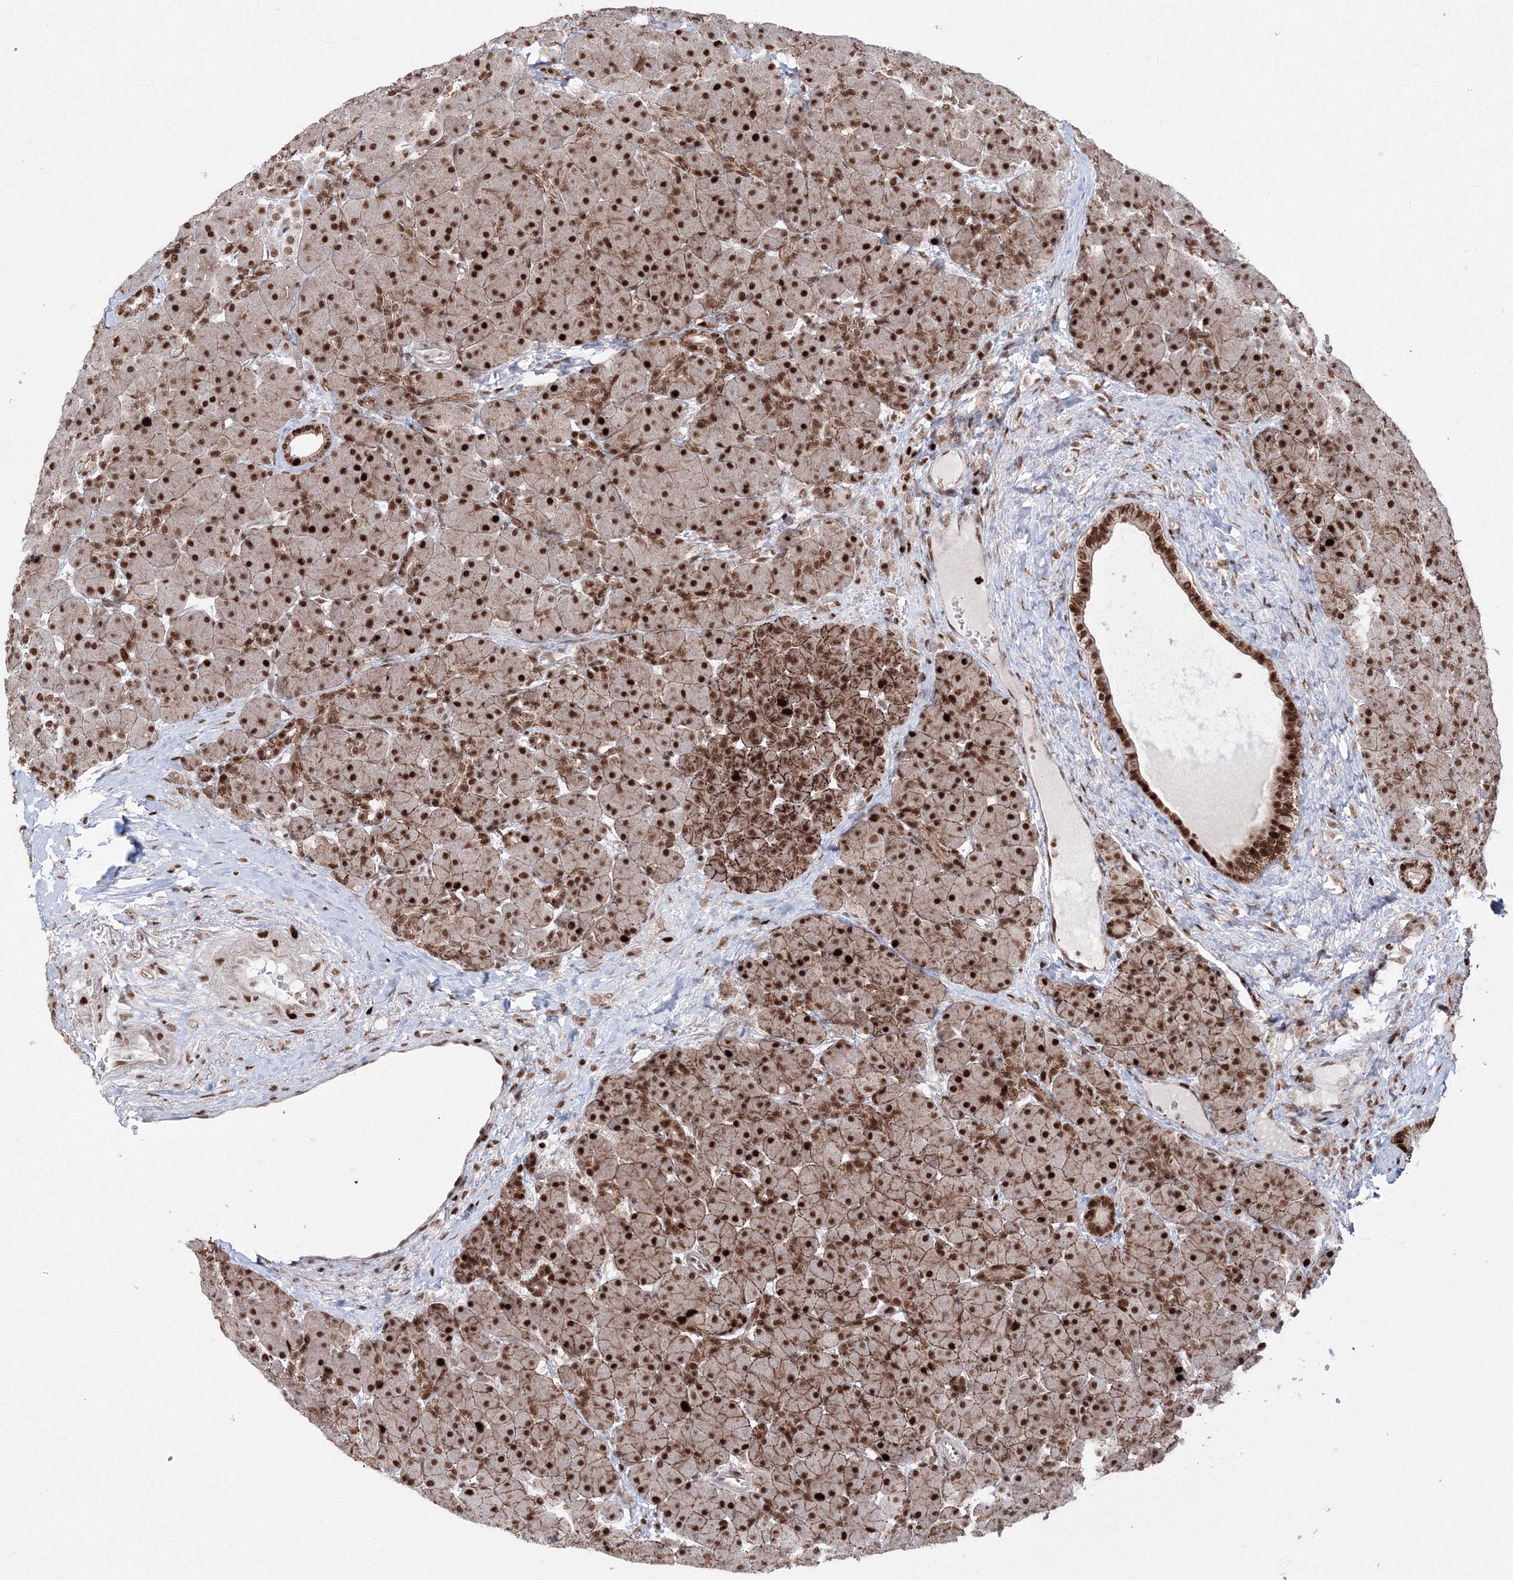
{"staining": {"intensity": "strong", "quantity": ">75%", "location": "cytoplasmic/membranous,nuclear"}, "tissue": "pancreas", "cell_type": "Exocrine glandular cells", "image_type": "normal", "snomed": [{"axis": "morphology", "description": "Normal tissue, NOS"}, {"axis": "topography", "description": "Pancreas"}], "caption": "Immunohistochemical staining of benign human pancreas reveals strong cytoplasmic/membranous,nuclear protein positivity in approximately >75% of exocrine glandular cells.", "gene": "LIG1", "patient": {"sex": "male", "age": 66}}